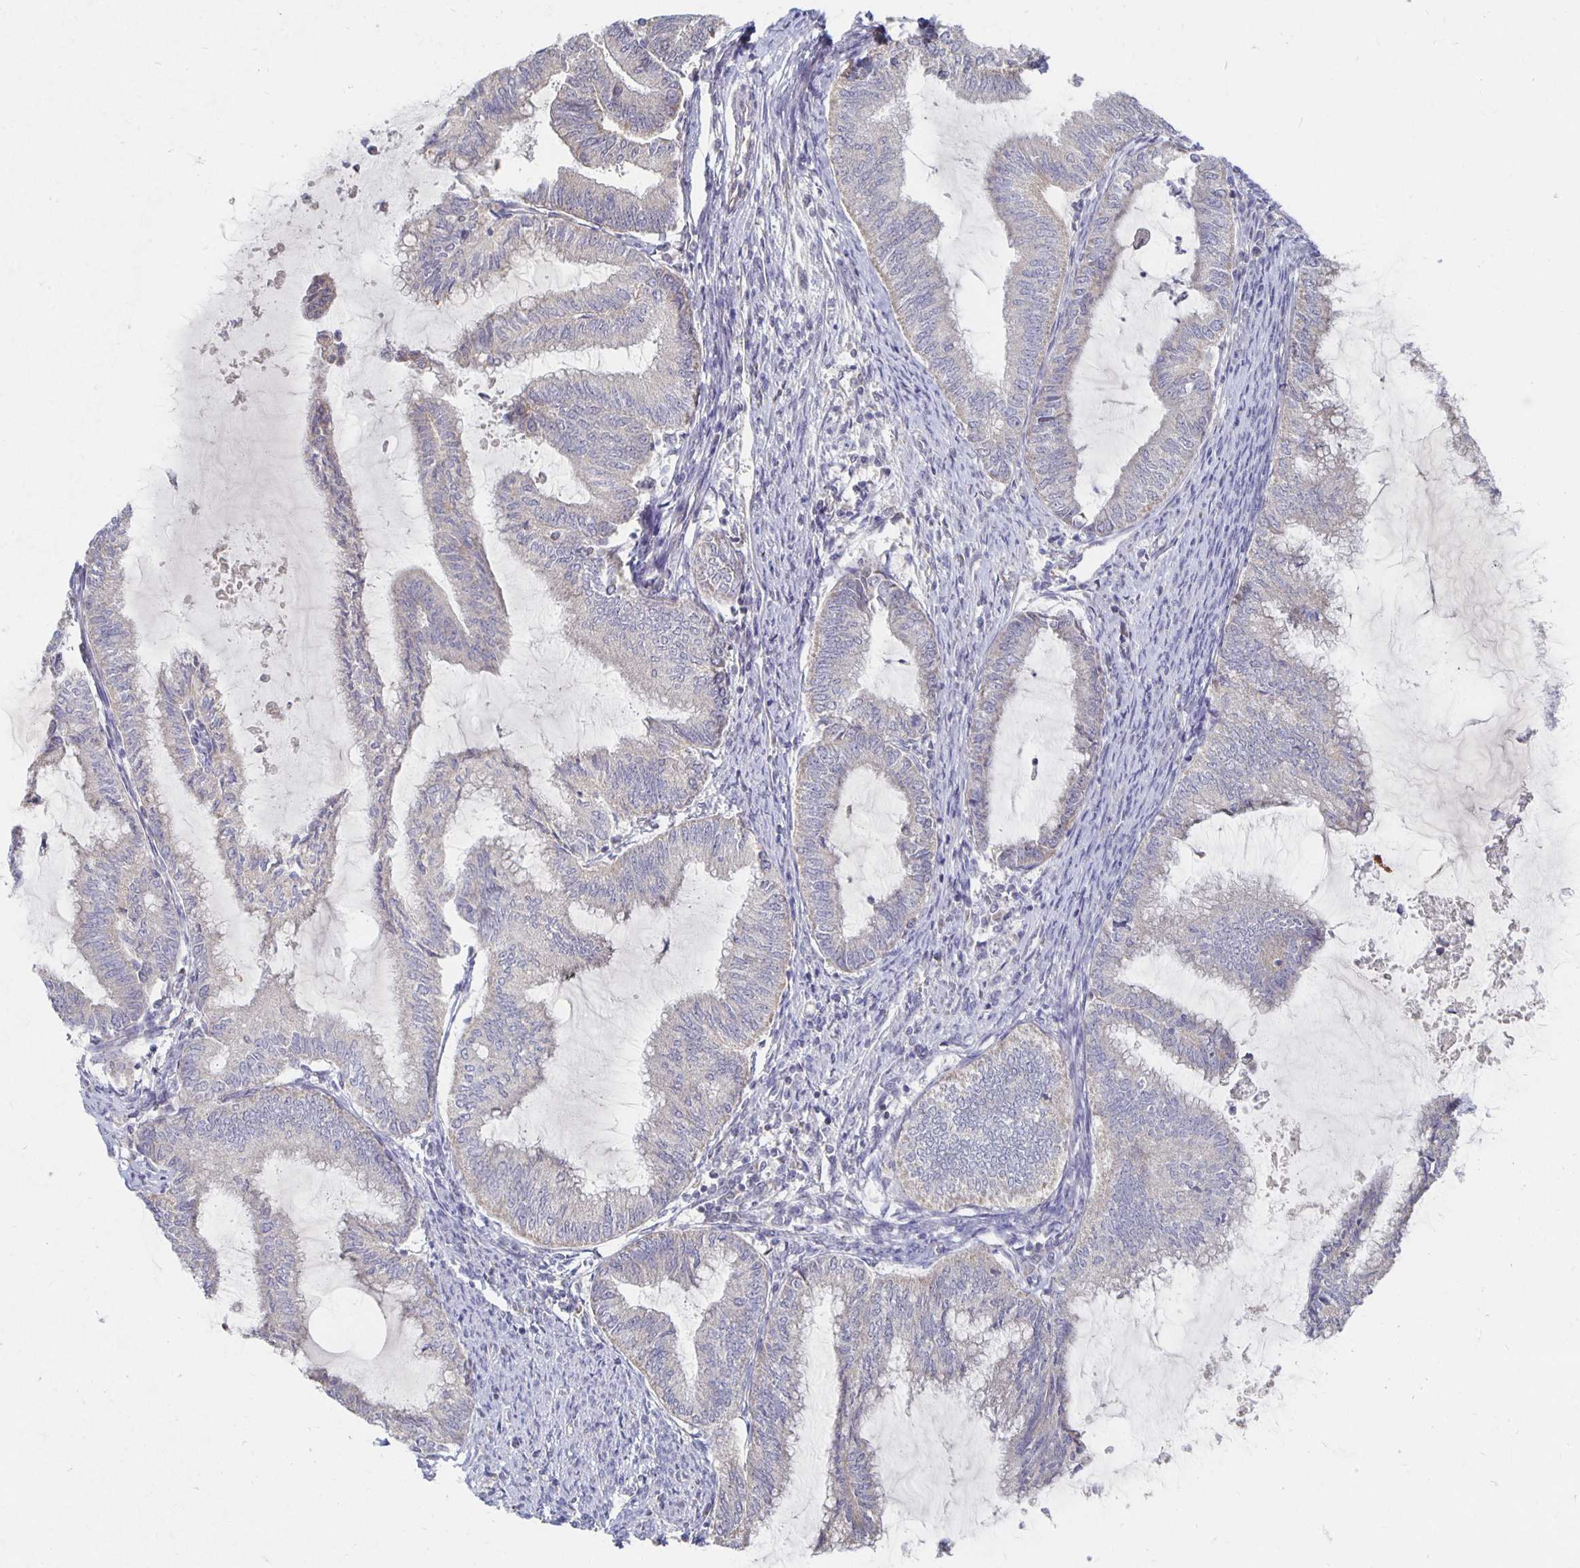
{"staining": {"intensity": "negative", "quantity": "none", "location": "none"}, "tissue": "endometrial cancer", "cell_type": "Tumor cells", "image_type": "cancer", "snomed": [{"axis": "morphology", "description": "Adenocarcinoma, NOS"}, {"axis": "topography", "description": "Endometrium"}], "caption": "A micrograph of endometrial cancer (adenocarcinoma) stained for a protein reveals no brown staining in tumor cells. The staining was performed using DAB (3,3'-diaminobenzidine) to visualize the protein expression in brown, while the nuclei were stained in blue with hematoxylin (Magnification: 20x).", "gene": "NKX2-8", "patient": {"sex": "female", "age": 79}}